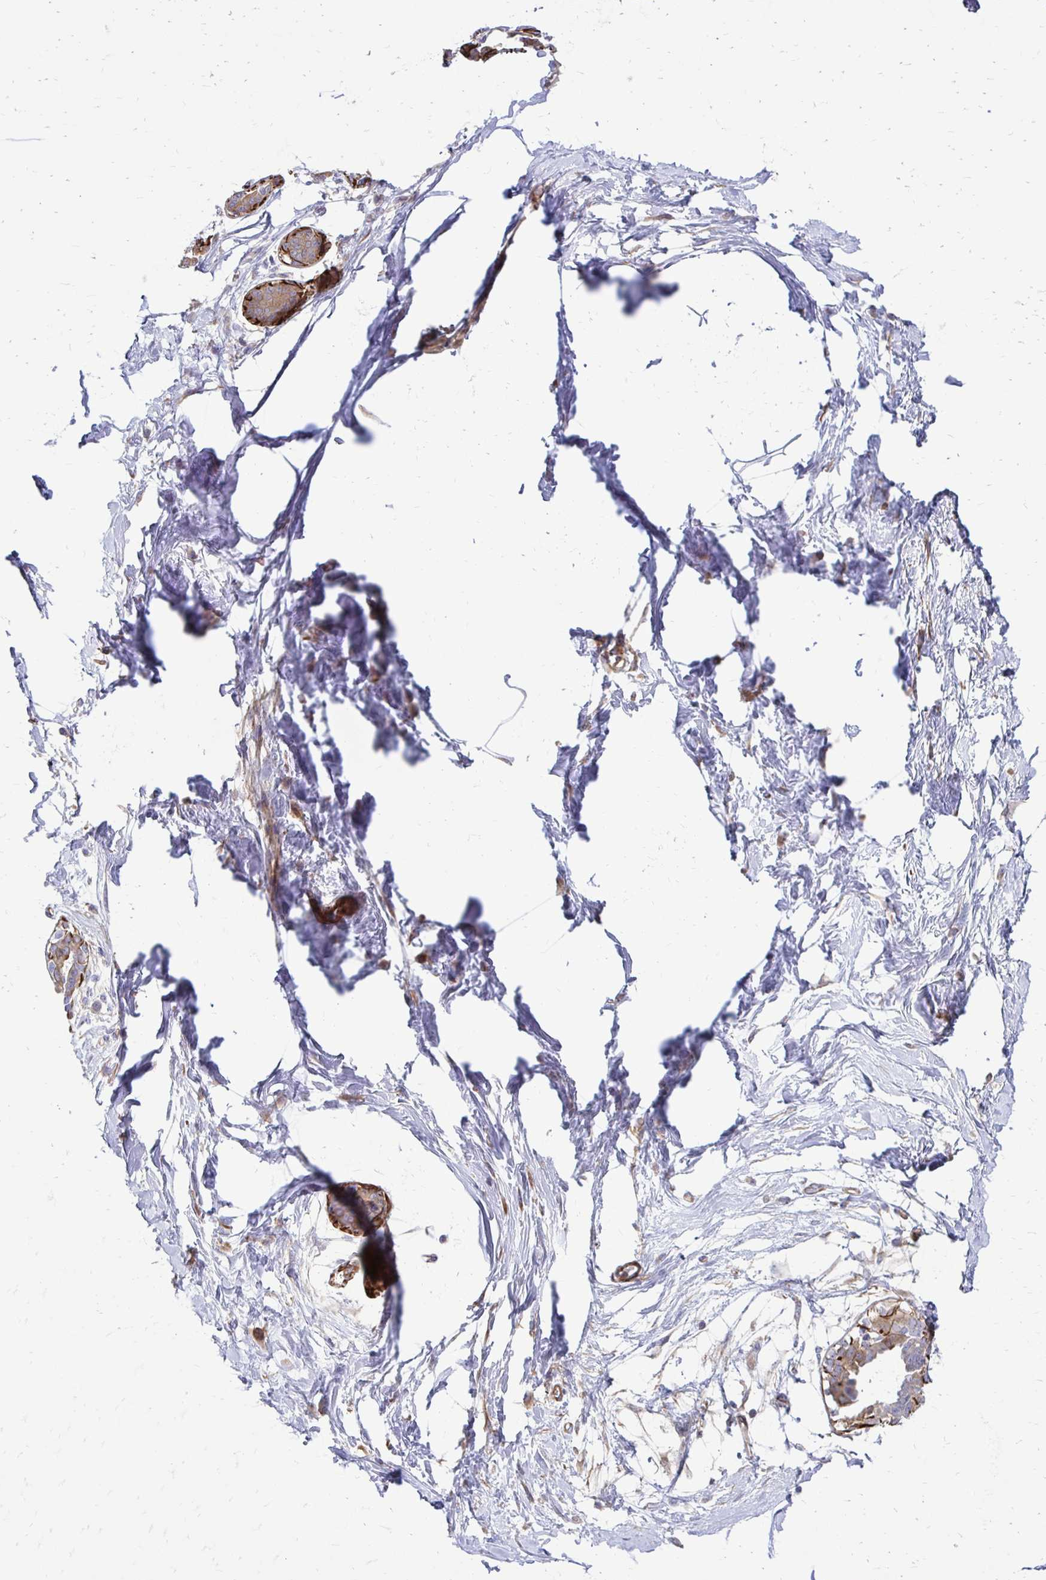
{"staining": {"intensity": "negative", "quantity": "none", "location": "none"}, "tissue": "breast", "cell_type": "Adipocytes", "image_type": "normal", "snomed": [{"axis": "morphology", "description": "Normal tissue, NOS"}, {"axis": "topography", "description": "Breast"}], "caption": "Protein analysis of normal breast reveals no significant expression in adipocytes.", "gene": "CTPS1", "patient": {"sex": "female", "age": 45}}